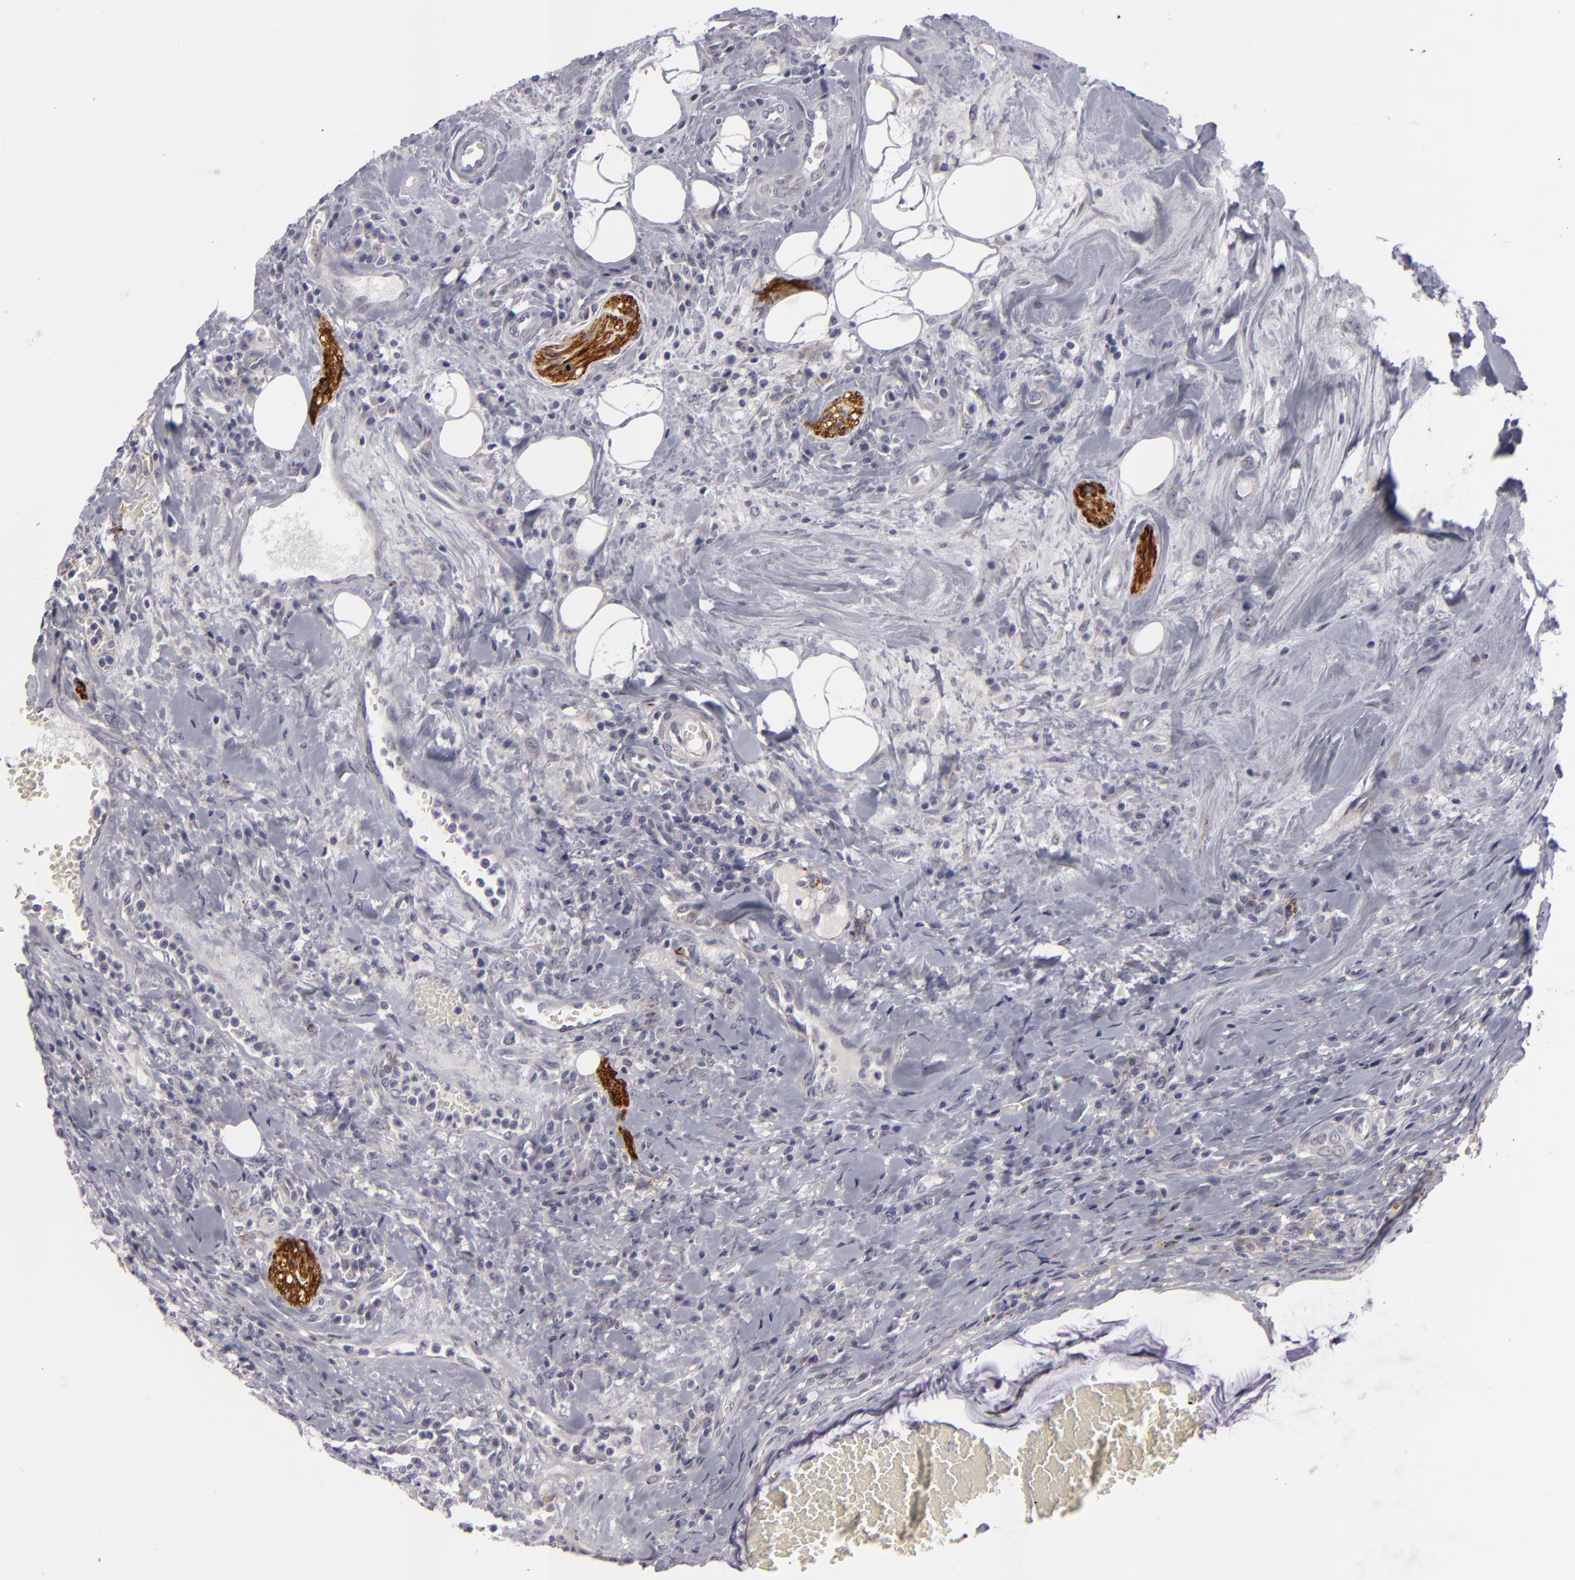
{"staining": {"intensity": "moderate", "quantity": ">75%", "location": "cytoplasmic/membranous"}, "tissue": "colorectal cancer", "cell_type": "Tumor cells", "image_type": "cancer", "snomed": [{"axis": "morphology", "description": "Adenocarcinoma, NOS"}, {"axis": "topography", "description": "Colon"}], "caption": "A medium amount of moderate cytoplasmic/membranous staining is present in about >75% of tumor cells in colorectal cancer (adenocarcinoma) tissue. (DAB IHC with brightfield microscopy, high magnification).", "gene": "ALCAM", "patient": {"sex": "male", "age": 54}}